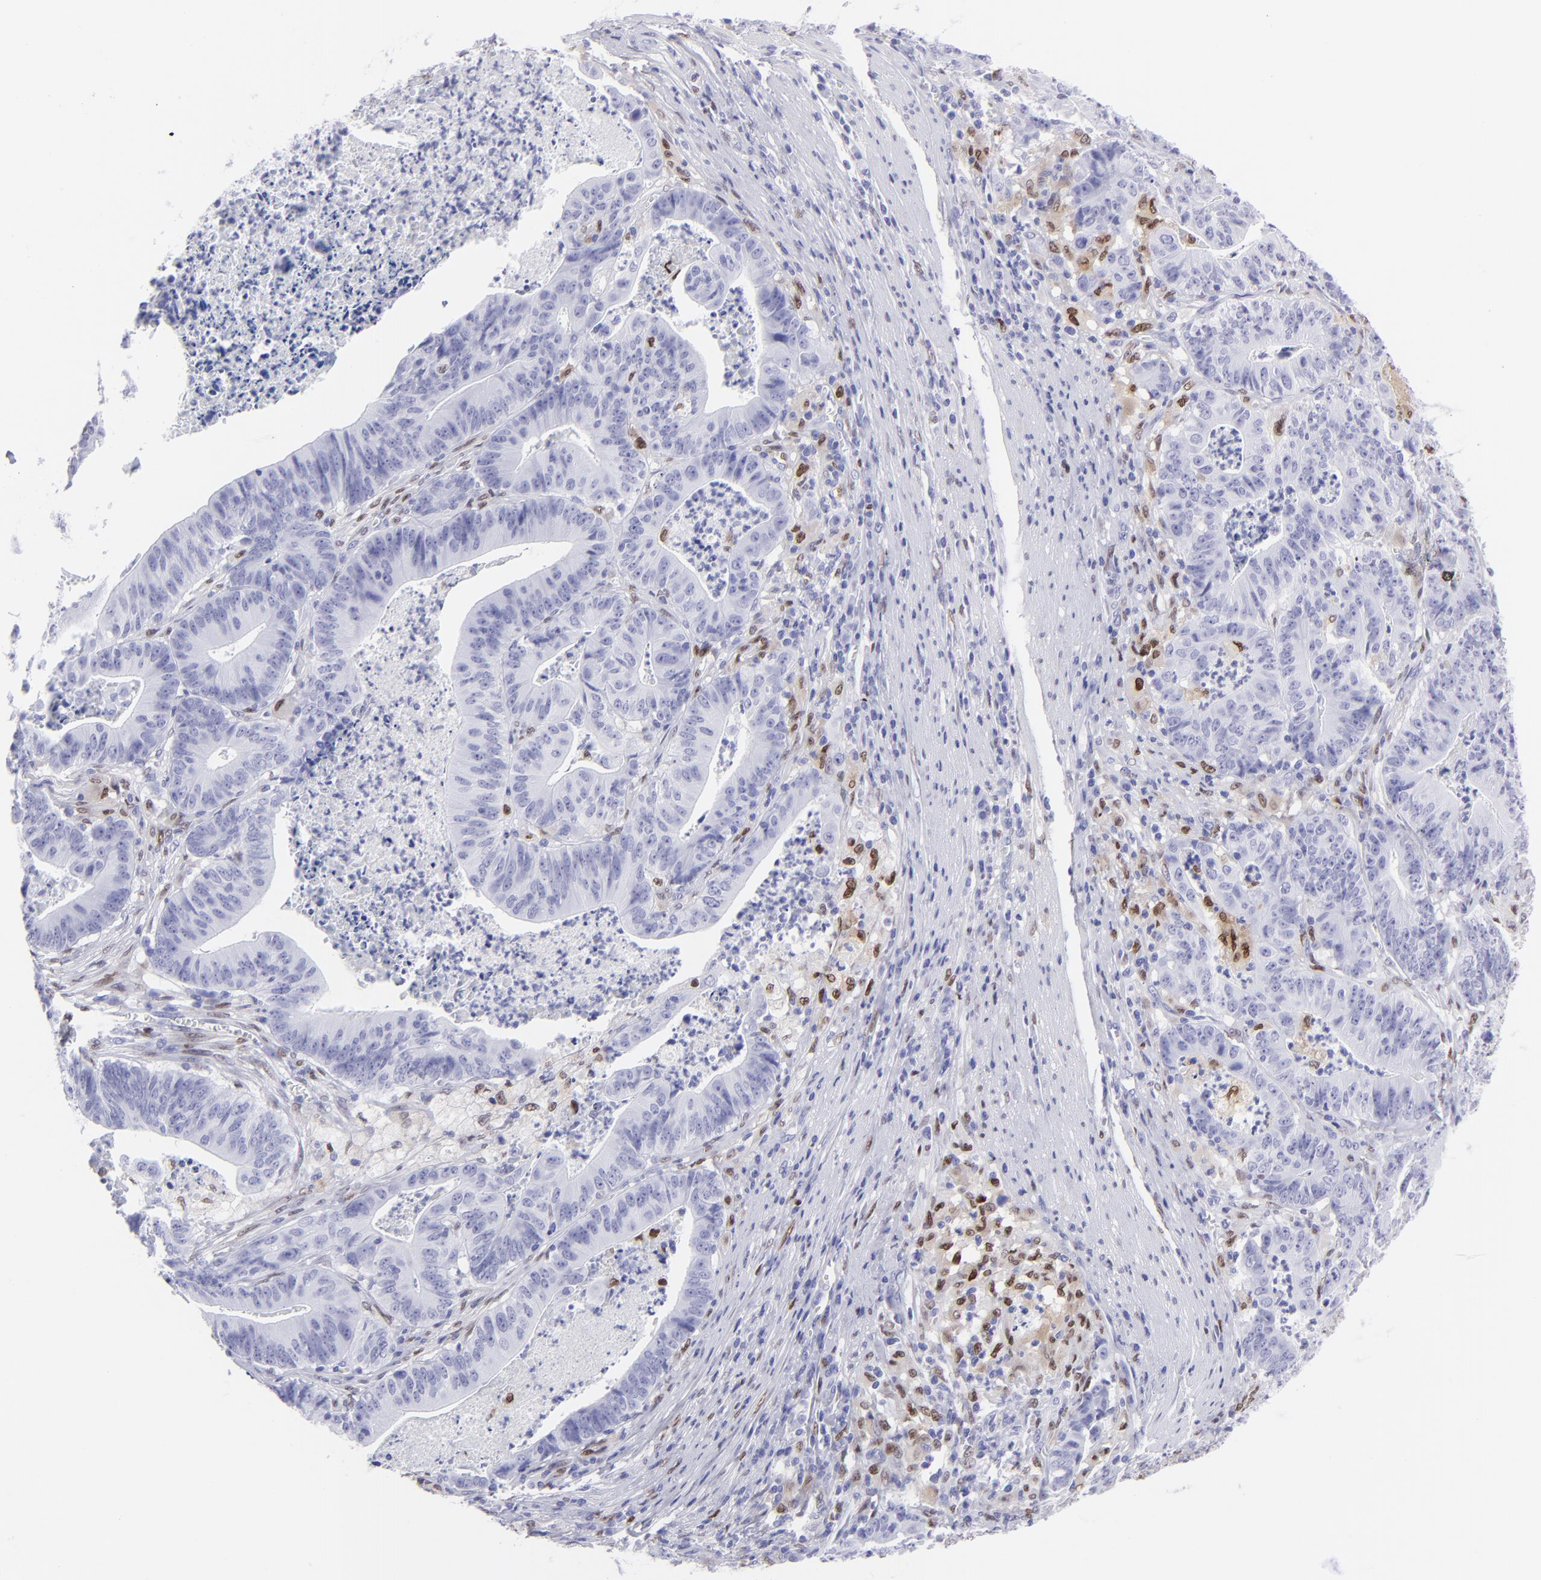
{"staining": {"intensity": "negative", "quantity": "none", "location": "none"}, "tissue": "stomach cancer", "cell_type": "Tumor cells", "image_type": "cancer", "snomed": [{"axis": "morphology", "description": "Adenocarcinoma, NOS"}, {"axis": "topography", "description": "Stomach, lower"}], "caption": "Immunohistochemistry photomicrograph of stomach adenocarcinoma stained for a protein (brown), which exhibits no expression in tumor cells. Nuclei are stained in blue.", "gene": "MITF", "patient": {"sex": "female", "age": 86}}